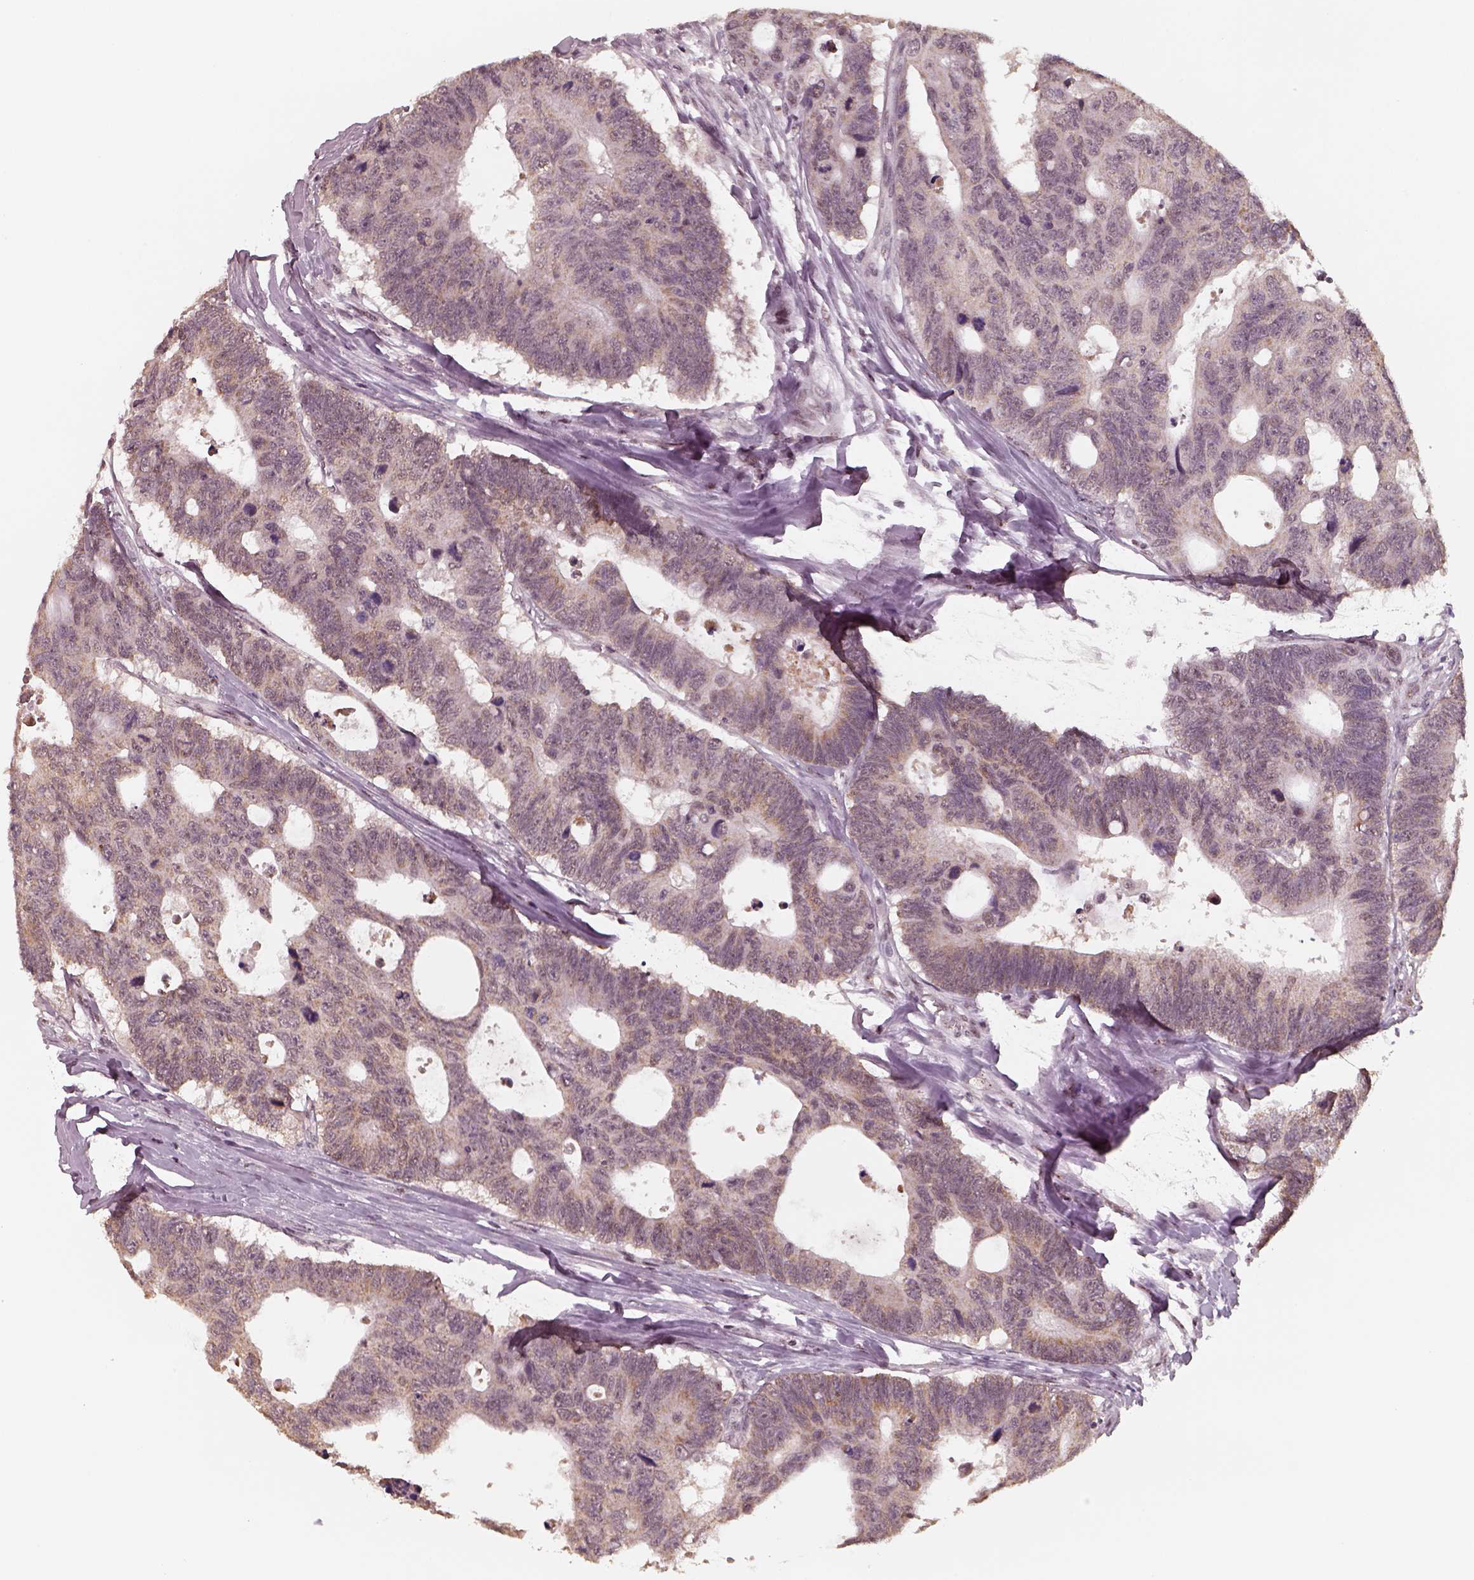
{"staining": {"intensity": "weak", "quantity": "<25%", "location": "nuclear"}, "tissue": "colorectal cancer", "cell_type": "Tumor cells", "image_type": "cancer", "snomed": [{"axis": "morphology", "description": "Adenocarcinoma, NOS"}, {"axis": "topography", "description": "Colon"}], "caption": "Tumor cells show no significant expression in adenocarcinoma (colorectal).", "gene": "ATXN7L3", "patient": {"sex": "female", "age": 77}}